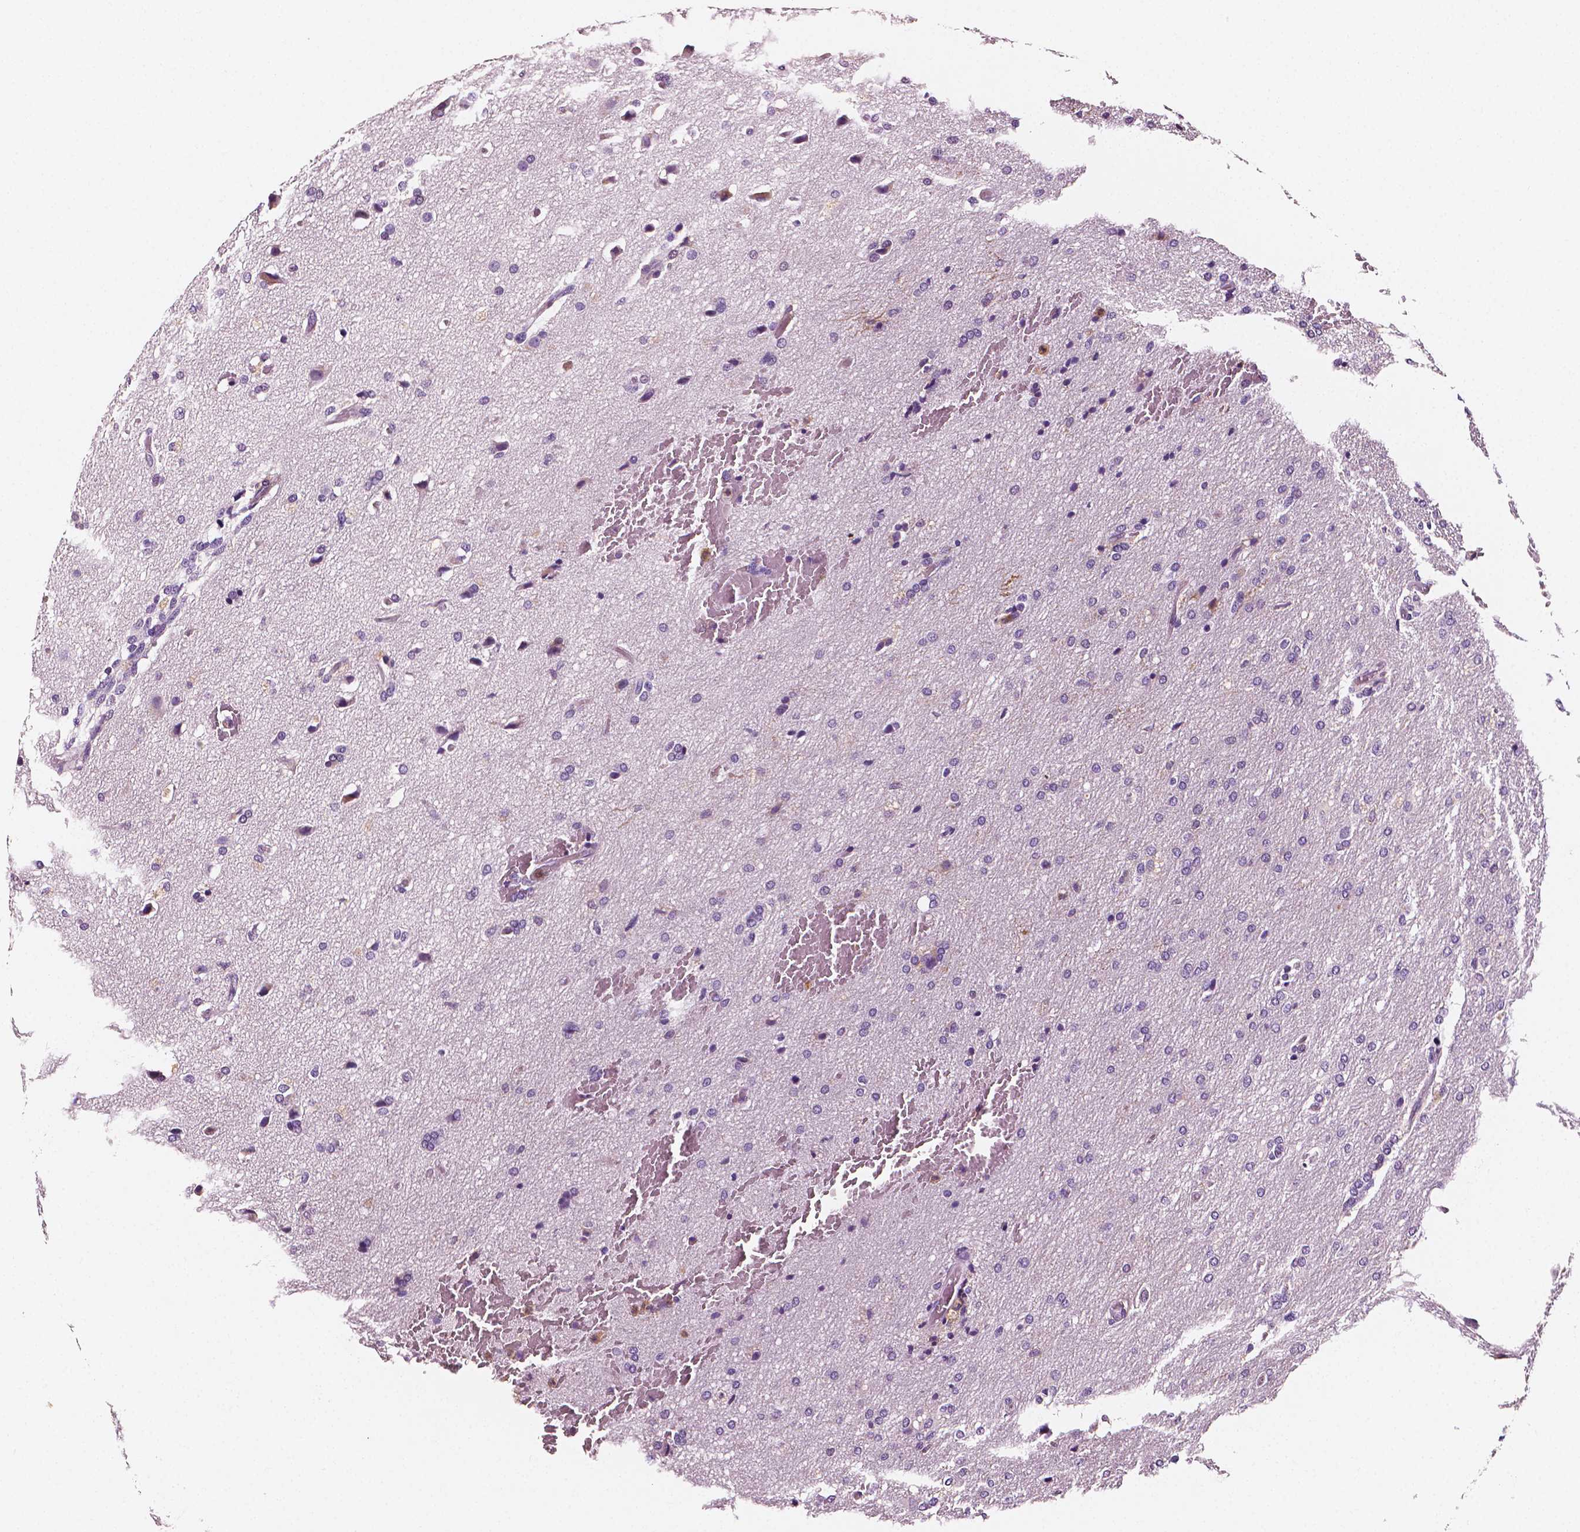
{"staining": {"intensity": "negative", "quantity": "none", "location": "none"}, "tissue": "glioma", "cell_type": "Tumor cells", "image_type": "cancer", "snomed": [{"axis": "morphology", "description": "Glioma, malignant, High grade"}, {"axis": "topography", "description": "Brain"}], "caption": "Immunohistochemistry image of human malignant high-grade glioma stained for a protein (brown), which exhibits no positivity in tumor cells.", "gene": "PTPRC", "patient": {"sex": "male", "age": 68}}